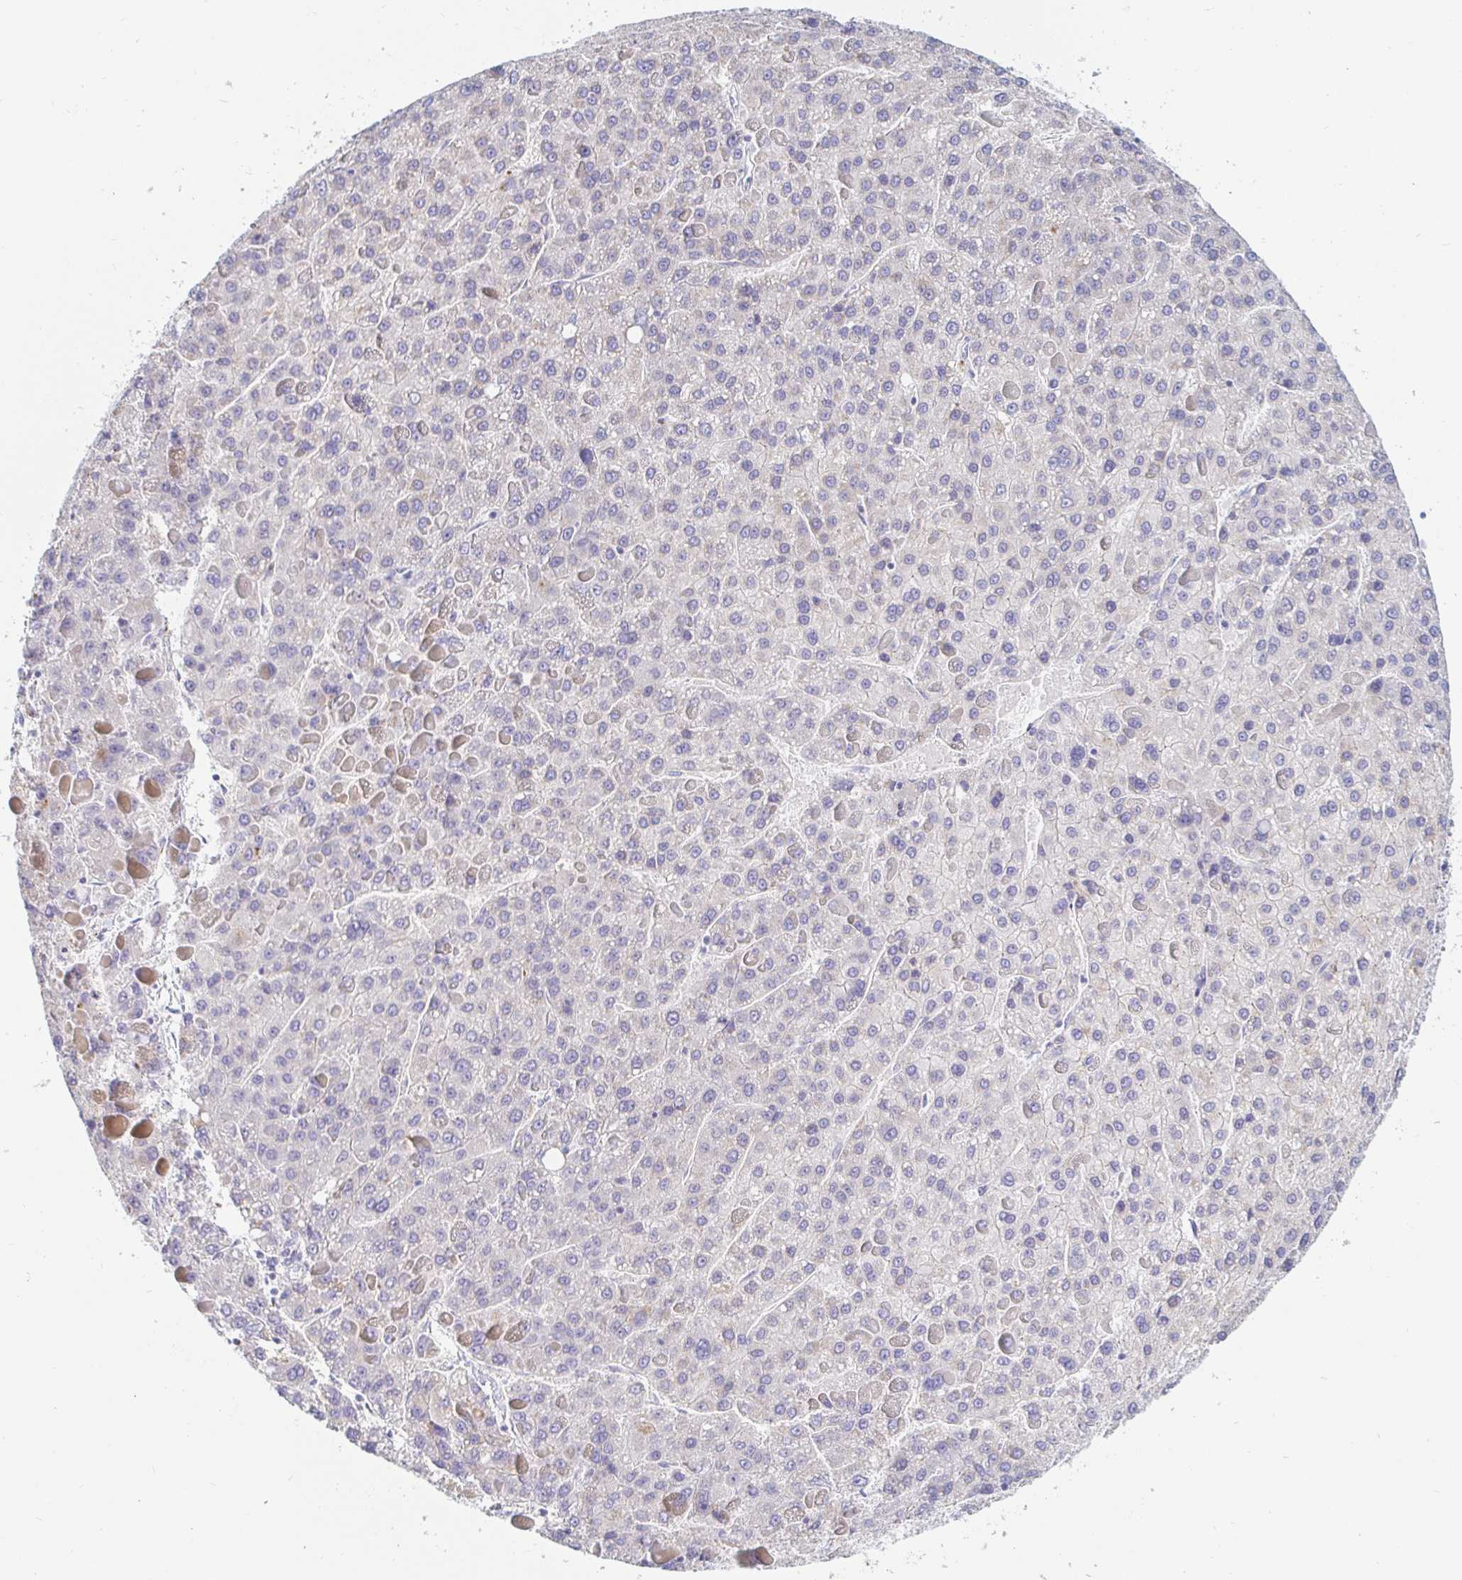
{"staining": {"intensity": "negative", "quantity": "none", "location": "none"}, "tissue": "liver cancer", "cell_type": "Tumor cells", "image_type": "cancer", "snomed": [{"axis": "morphology", "description": "Carcinoma, Hepatocellular, NOS"}, {"axis": "topography", "description": "Liver"}], "caption": "Immunohistochemical staining of liver hepatocellular carcinoma displays no significant expression in tumor cells. (DAB IHC visualized using brightfield microscopy, high magnification).", "gene": "OR51D1", "patient": {"sex": "female", "age": 82}}